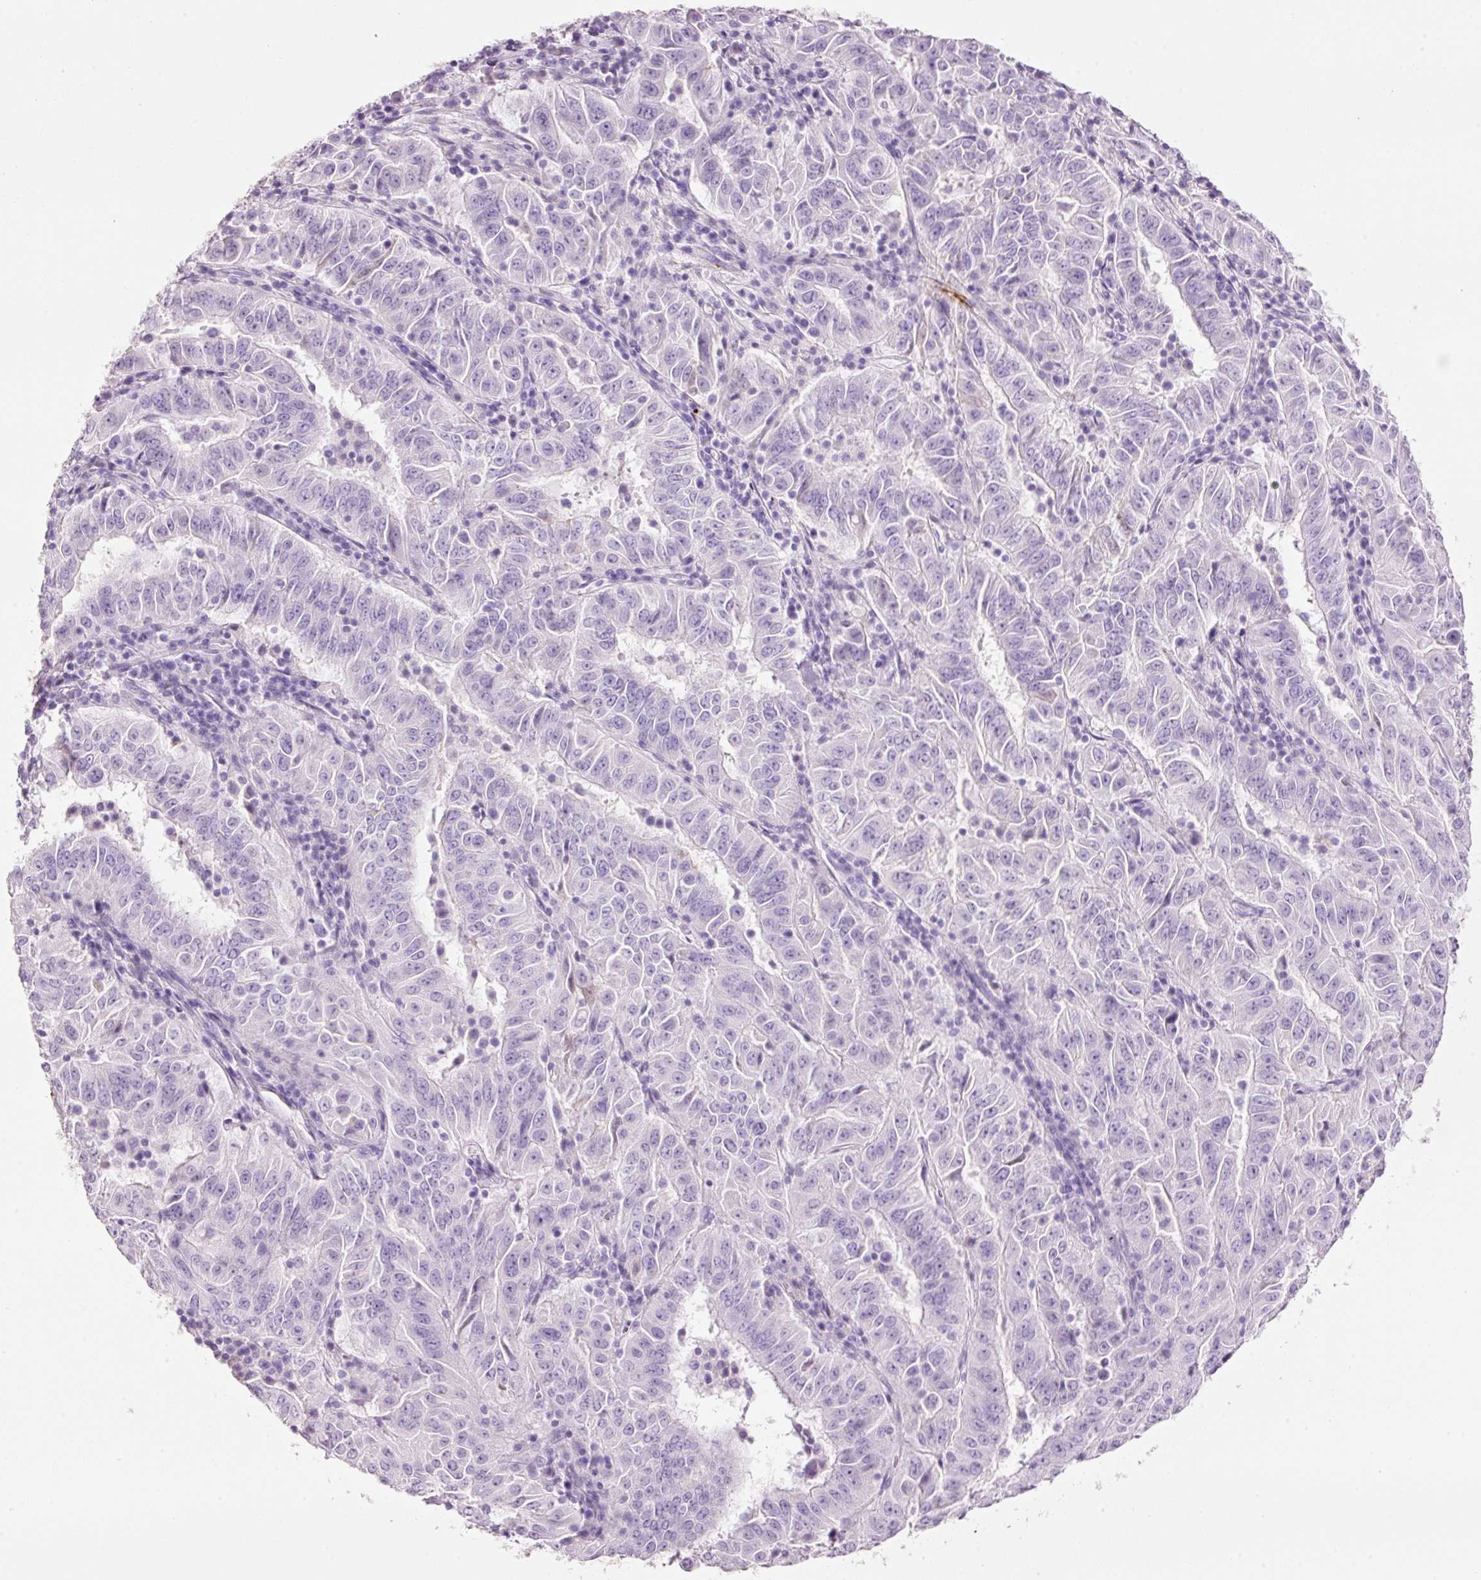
{"staining": {"intensity": "negative", "quantity": "none", "location": "none"}, "tissue": "pancreatic cancer", "cell_type": "Tumor cells", "image_type": "cancer", "snomed": [{"axis": "morphology", "description": "Adenocarcinoma, NOS"}, {"axis": "topography", "description": "Pancreas"}], "caption": "The micrograph displays no staining of tumor cells in pancreatic adenocarcinoma.", "gene": "MFAP4", "patient": {"sex": "male", "age": 63}}